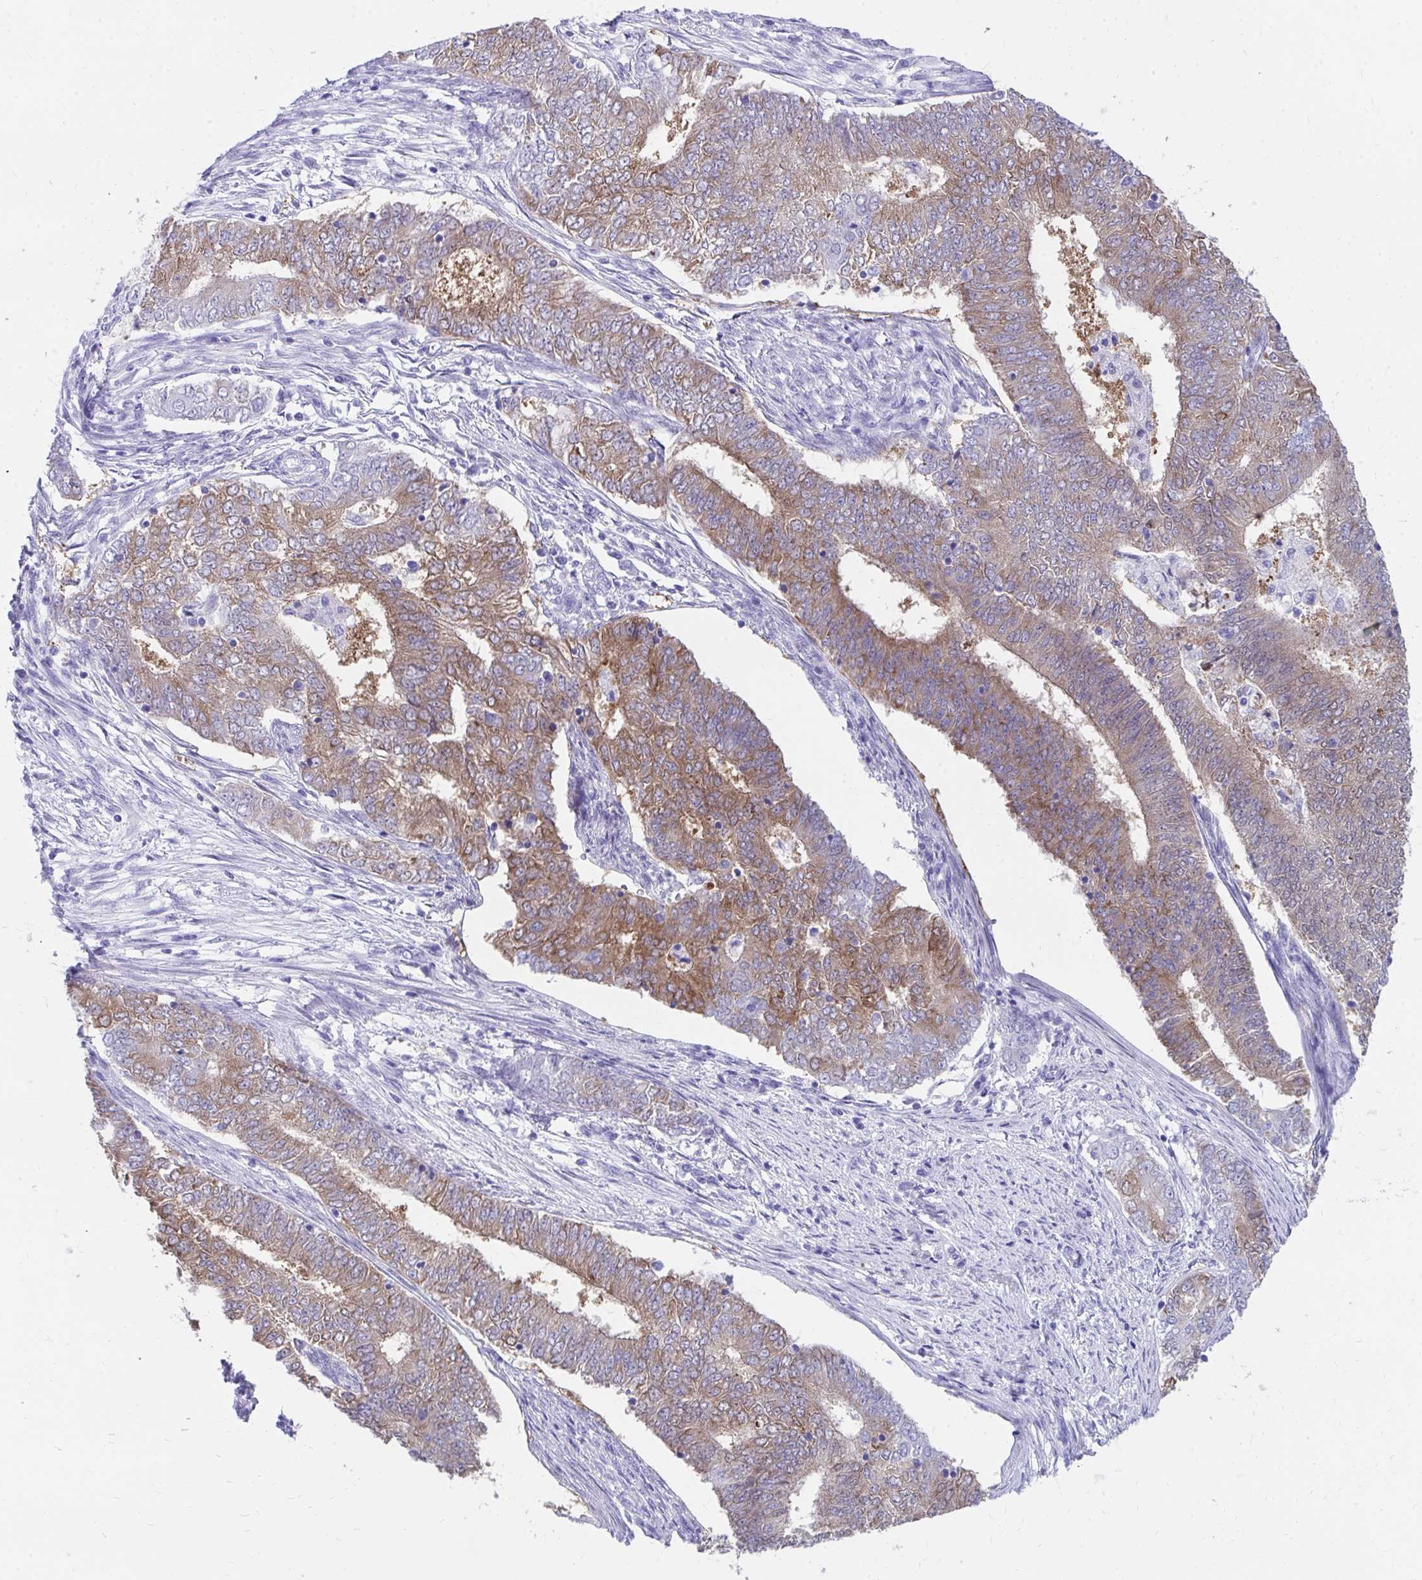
{"staining": {"intensity": "moderate", "quantity": ">75%", "location": "cytoplasmic/membranous"}, "tissue": "endometrial cancer", "cell_type": "Tumor cells", "image_type": "cancer", "snomed": [{"axis": "morphology", "description": "Adenocarcinoma, NOS"}, {"axis": "topography", "description": "Endometrium"}], "caption": "The immunohistochemical stain highlights moderate cytoplasmic/membranous staining in tumor cells of adenocarcinoma (endometrial) tissue. (brown staining indicates protein expression, while blue staining denotes nuclei).", "gene": "HGD", "patient": {"sex": "female", "age": 62}}